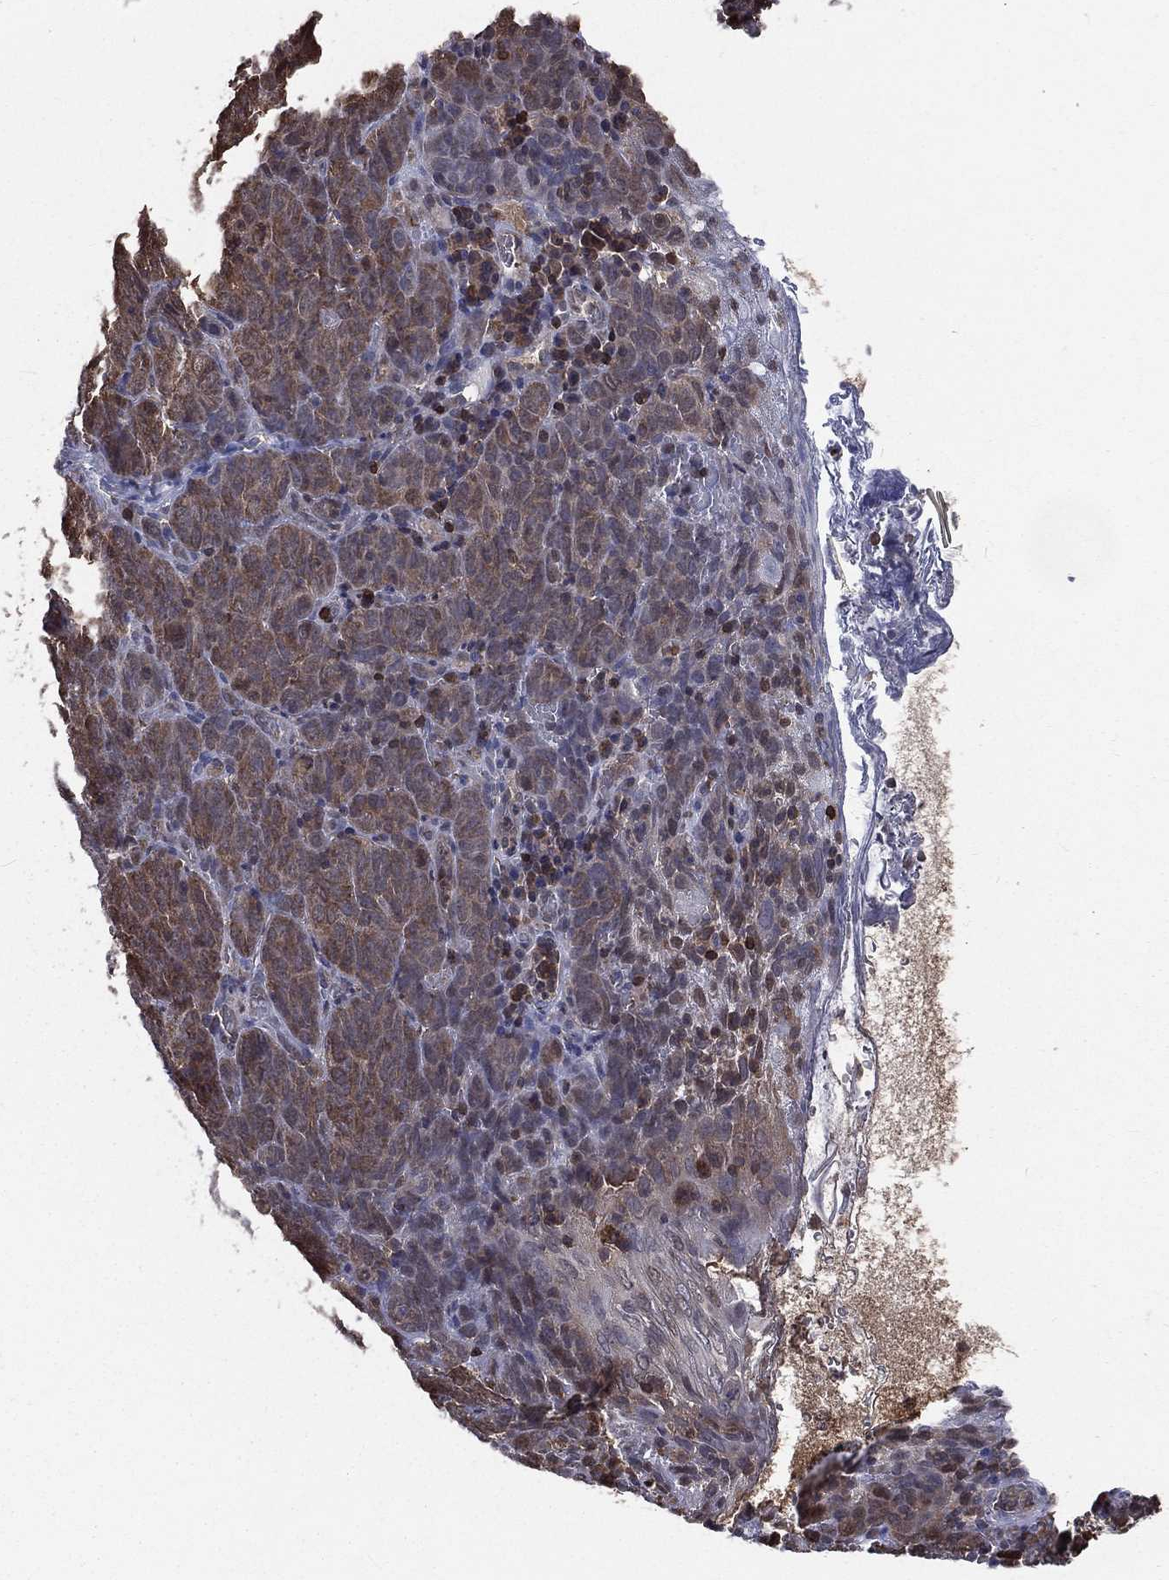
{"staining": {"intensity": "moderate", "quantity": "25%-75%", "location": "cytoplasmic/membranous"}, "tissue": "skin cancer", "cell_type": "Tumor cells", "image_type": "cancer", "snomed": [{"axis": "morphology", "description": "Squamous cell carcinoma, NOS"}, {"axis": "topography", "description": "Skin"}, {"axis": "topography", "description": "Anal"}], "caption": "About 25%-75% of tumor cells in squamous cell carcinoma (skin) reveal moderate cytoplasmic/membranous protein staining as visualized by brown immunohistochemical staining.", "gene": "TBC1D2", "patient": {"sex": "female", "age": 51}}